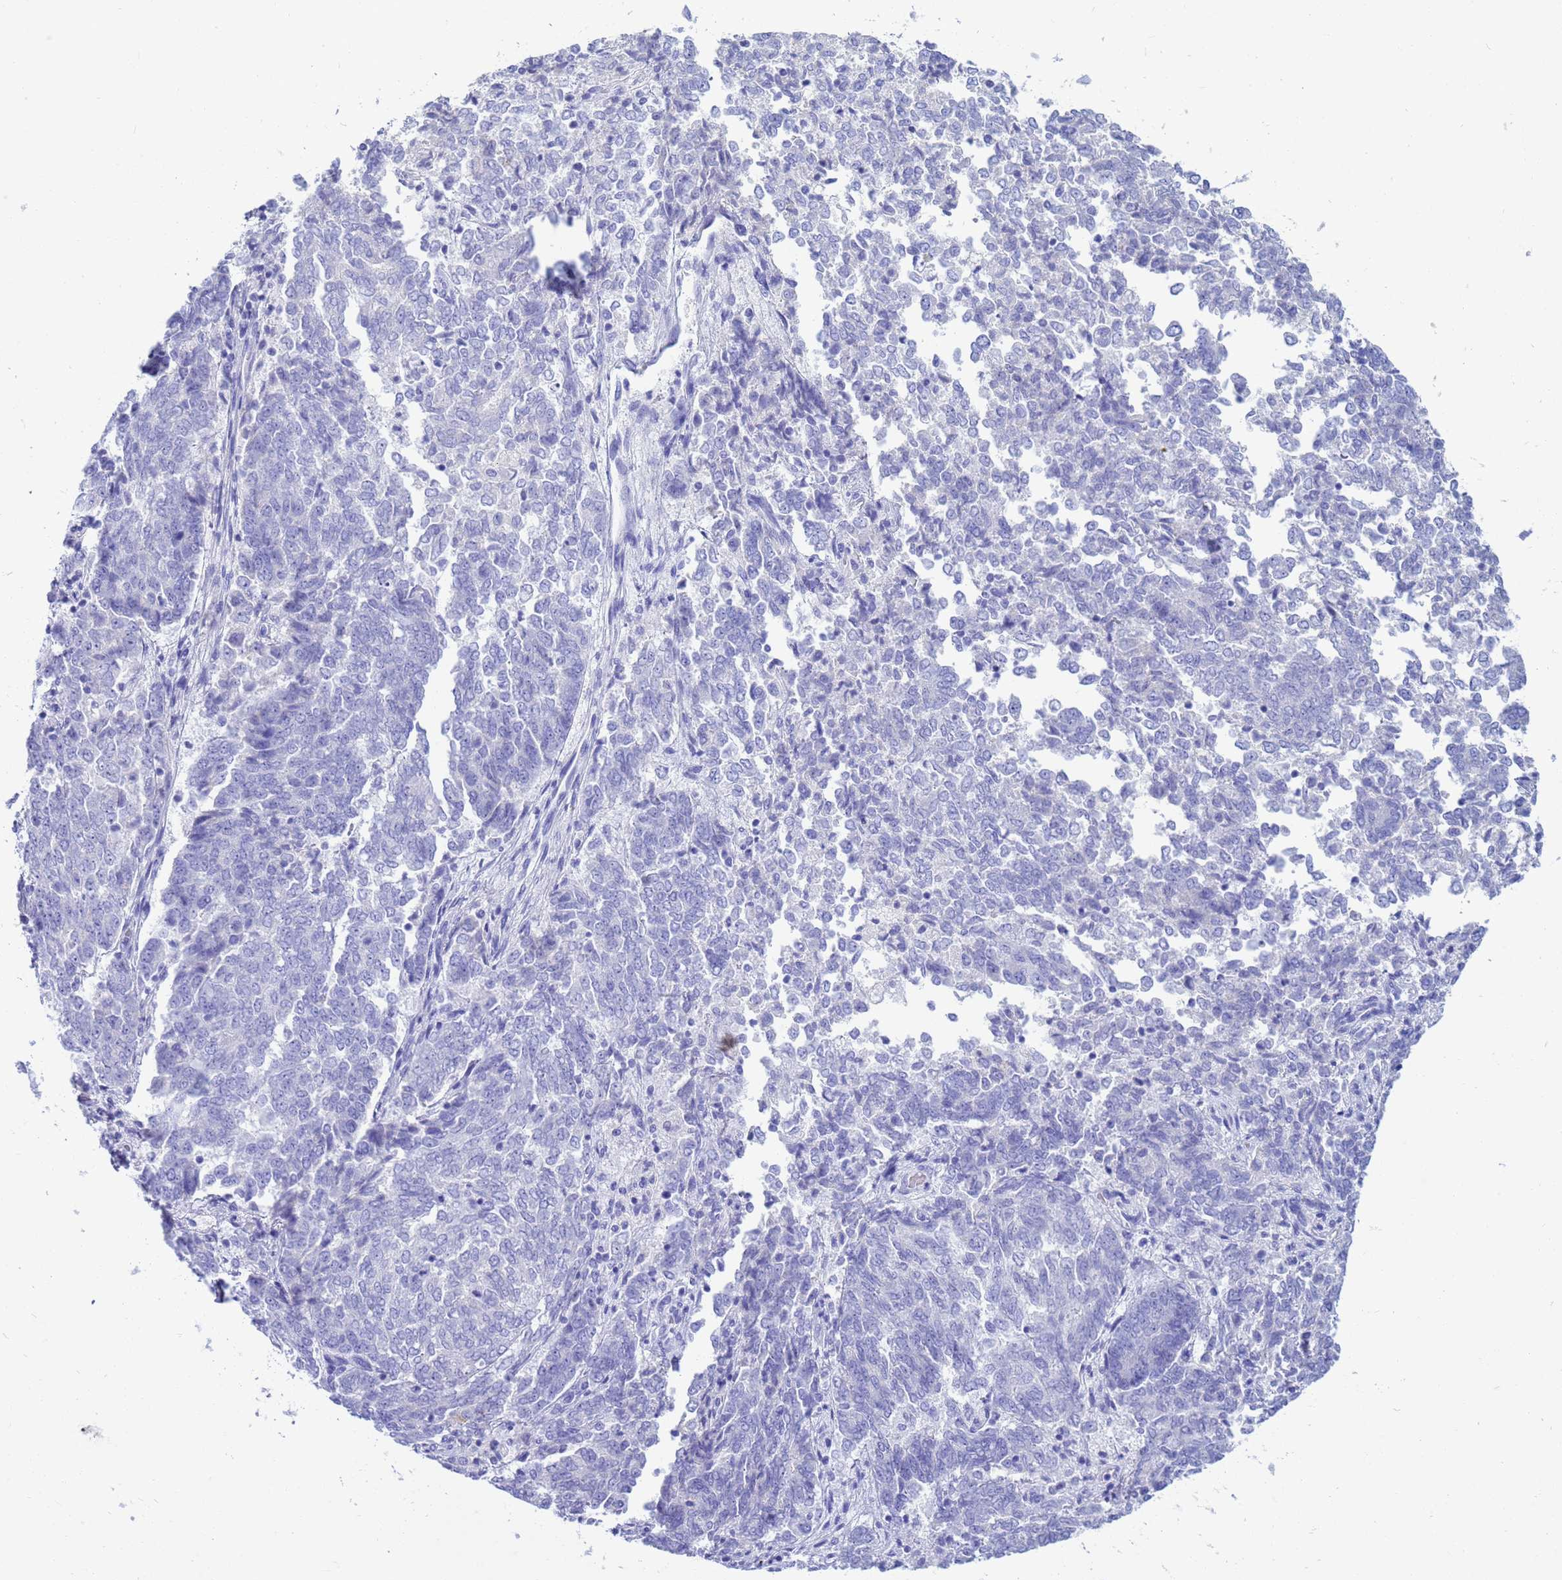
{"staining": {"intensity": "negative", "quantity": "none", "location": "none"}, "tissue": "endometrial cancer", "cell_type": "Tumor cells", "image_type": "cancer", "snomed": [{"axis": "morphology", "description": "Adenocarcinoma, NOS"}, {"axis": "topography", "description": "Endometrium"}], "caption": "There is no significant staining in tumor cells of adenocarcinoma (endometrial).", "gene": "SYCN", "patient": {"sex": "female", "age": 80}}